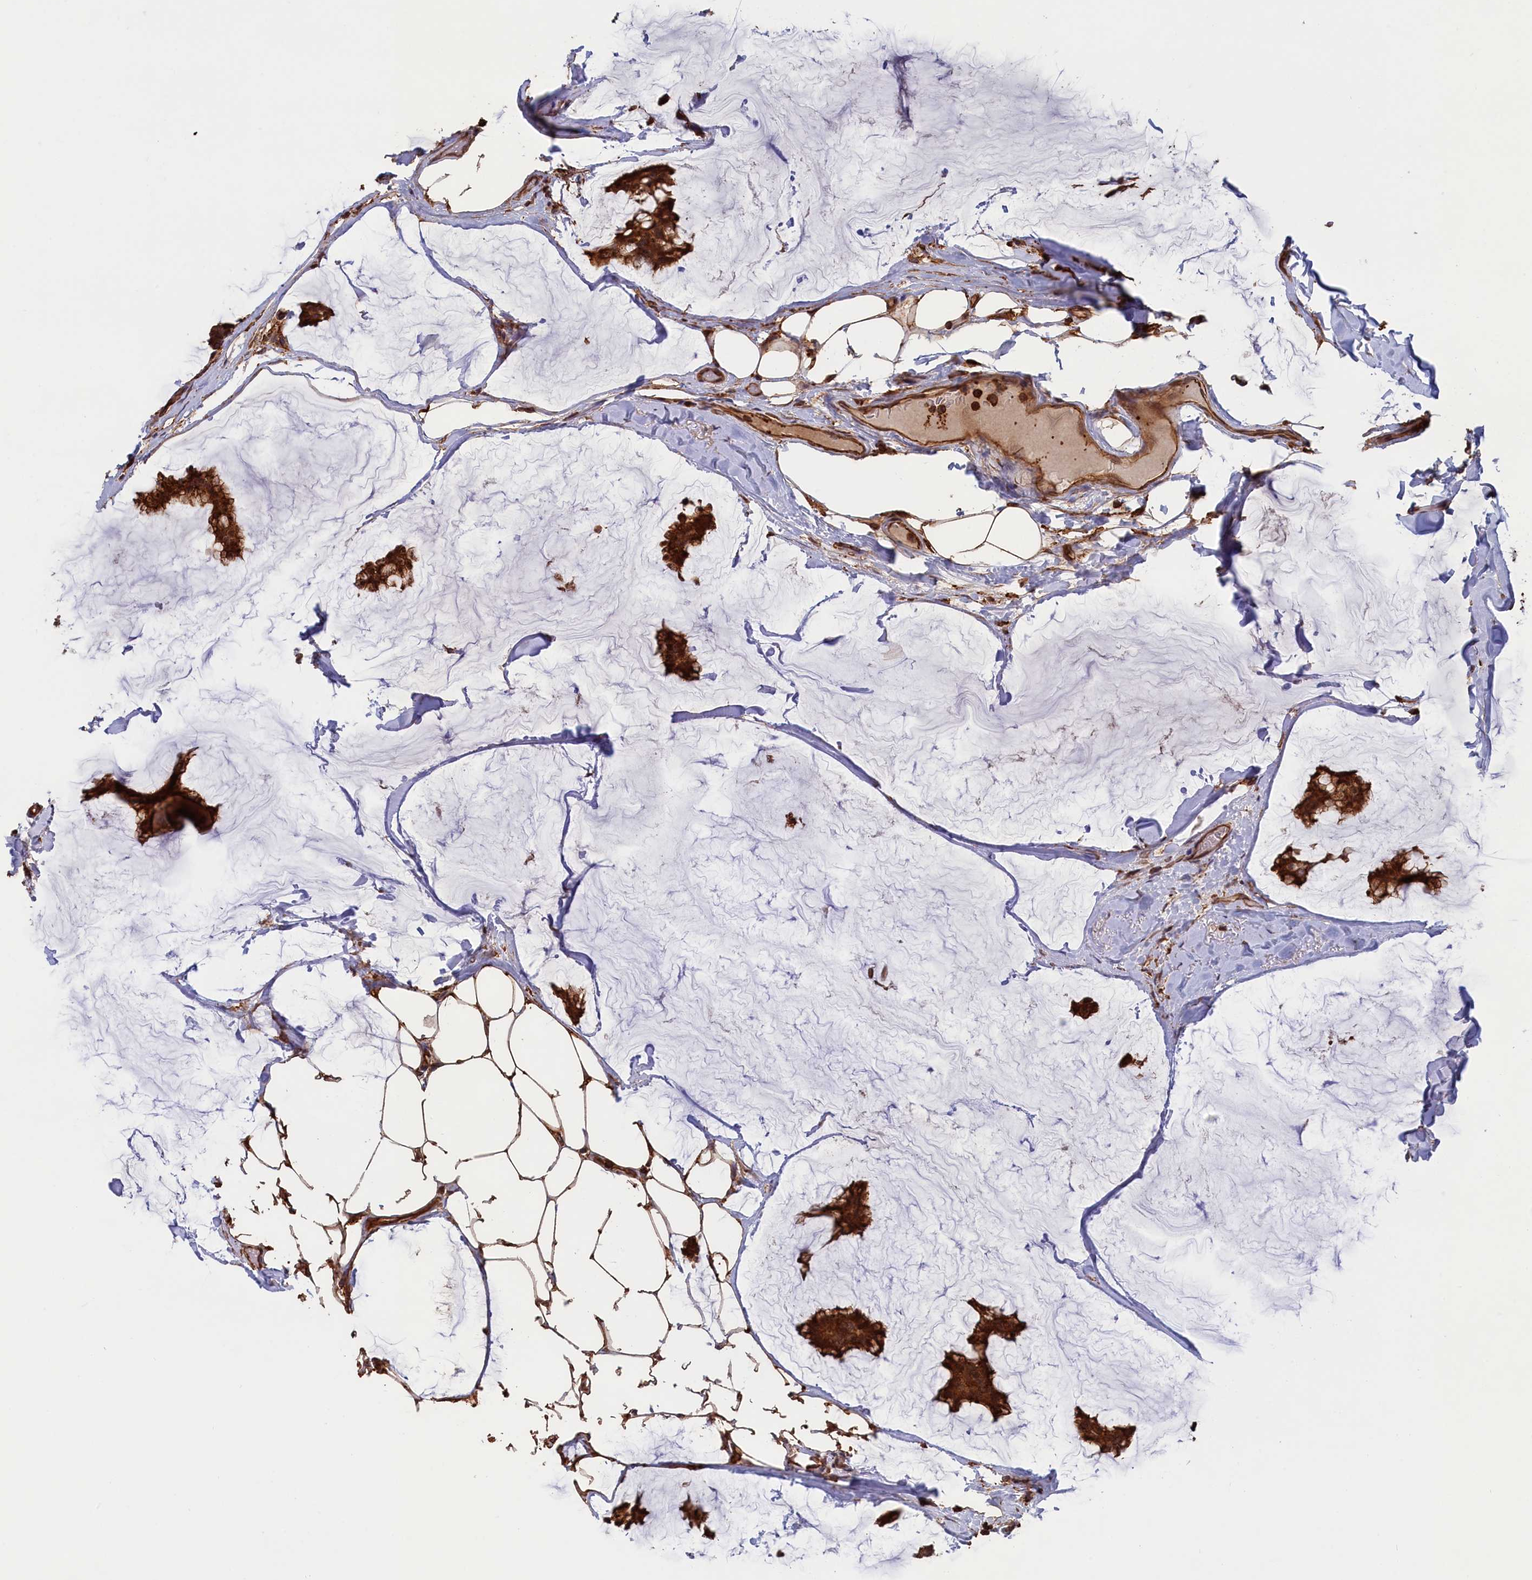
{"staining": {"intensity": "moderate", "quantity": ">75%", "location": "cytoplasmic/membranous"}, "tissue": "breast cancer", "cell_type": "Tumor cells", "image_type": "cancer", "snomed": [{"axis": "morphology", "description": "Duct carcinoma"}, {"axis": "topography", "description": "Breast"}], "caption": "Moderate cytoplasmic/membranous positivity for a protein is seen in approximately >75% of tumor cells of breast cancer using immunohistochemistry.", "gene": "ANKRD27", "patient": {"sex": "female", "age": 93}}